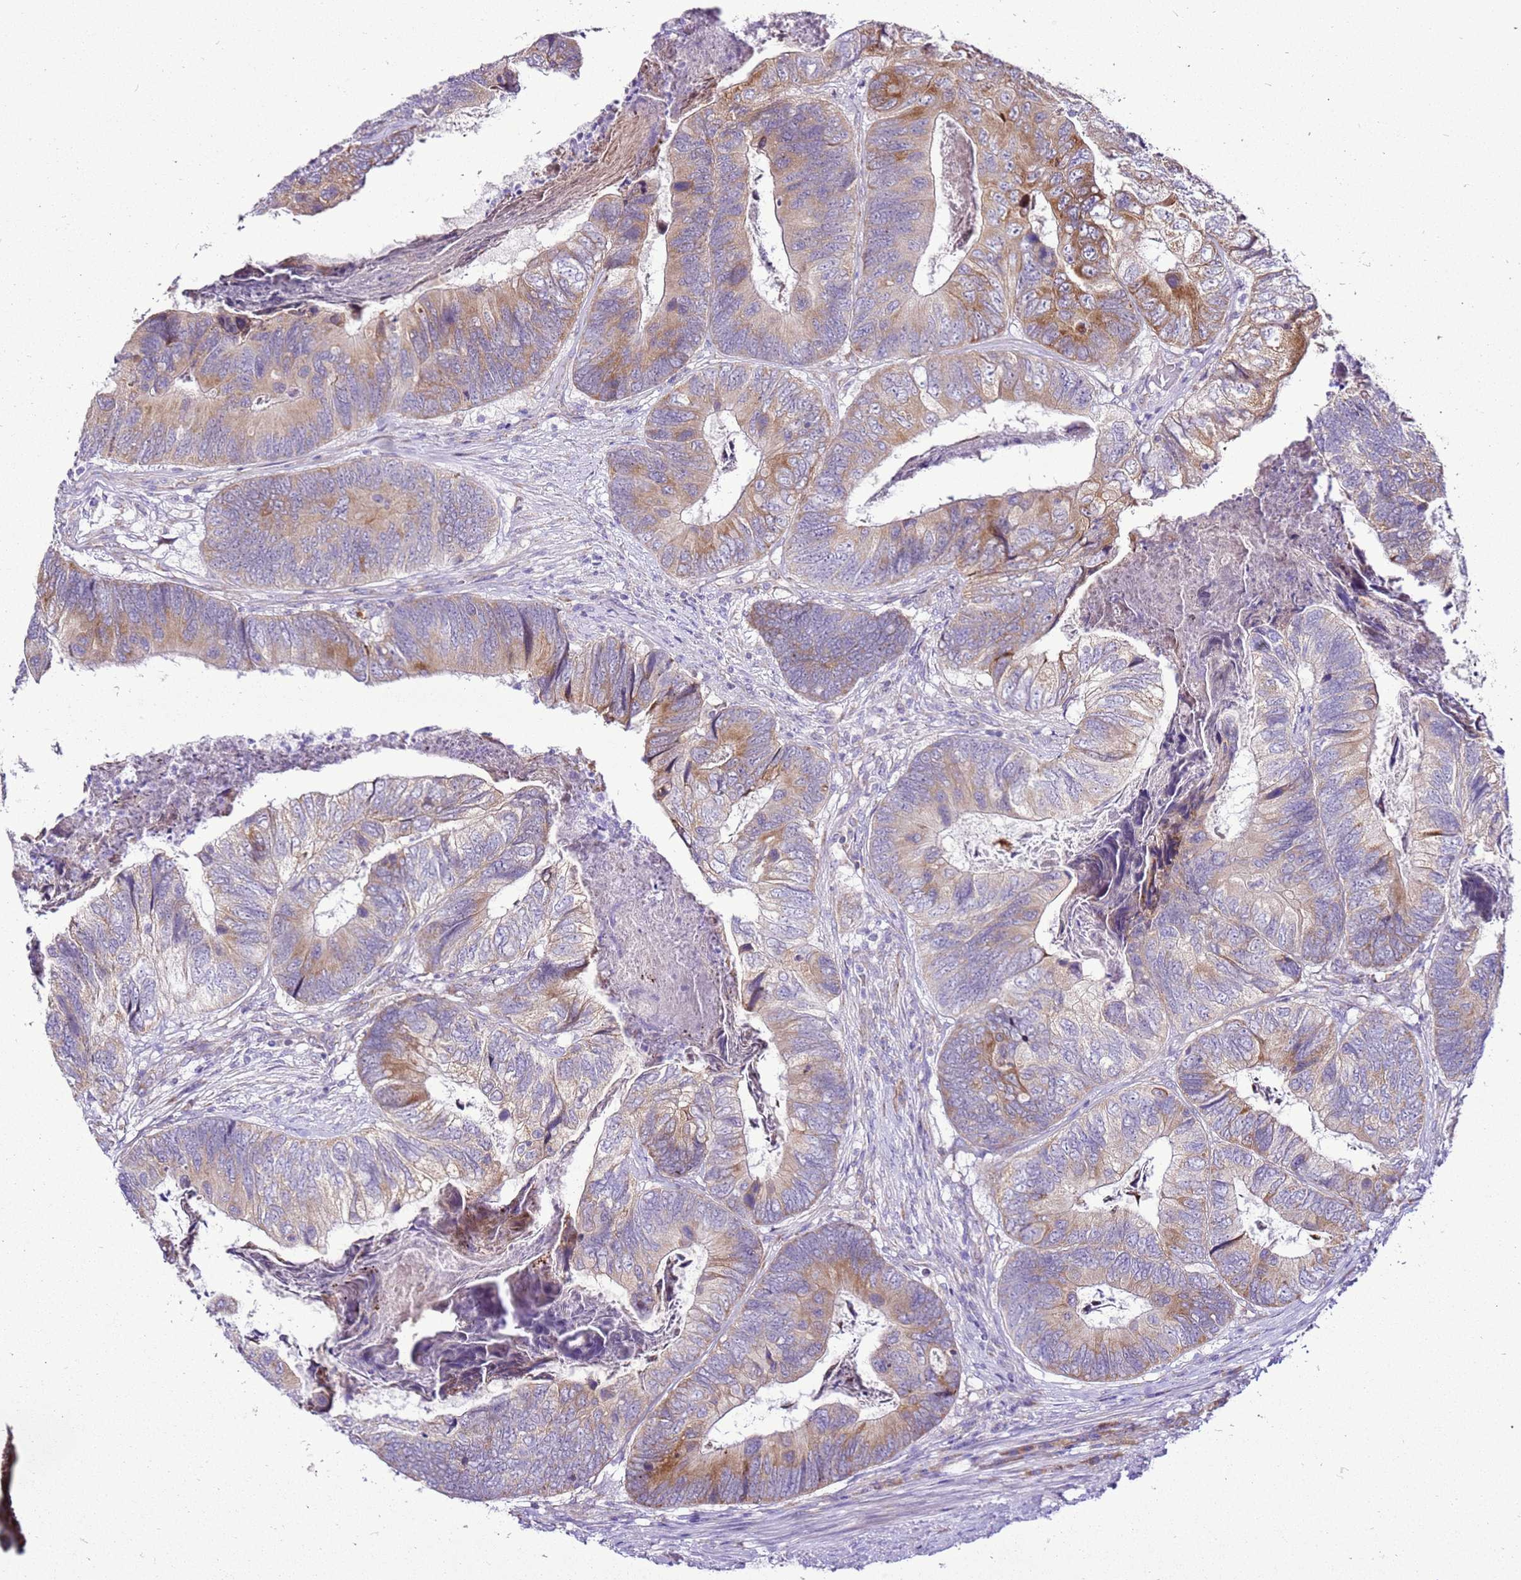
{"staining": {"intensity": "moderate", "quantity": "25%-75%", "location": "cytoplasmic/membranous"}, "tissue": "colorectal cancer", "cell_type": "Tumor cells", "image_type": "cancer", "snomed": [{"axis": "morphology", "description": "Adenocarcinoma, NOS"}, {"axis": "topography", "description": "Colon"}], "caption": "Approximately 25%-75% of tumor cells in human adenocarcinoma (colorectal) display moderate cytoplasmic/membranous protein expression as visualized by brown immunohistochemical staining.", "gene": "MRPL36", "patient": {"sex": "female", "age": 67}}